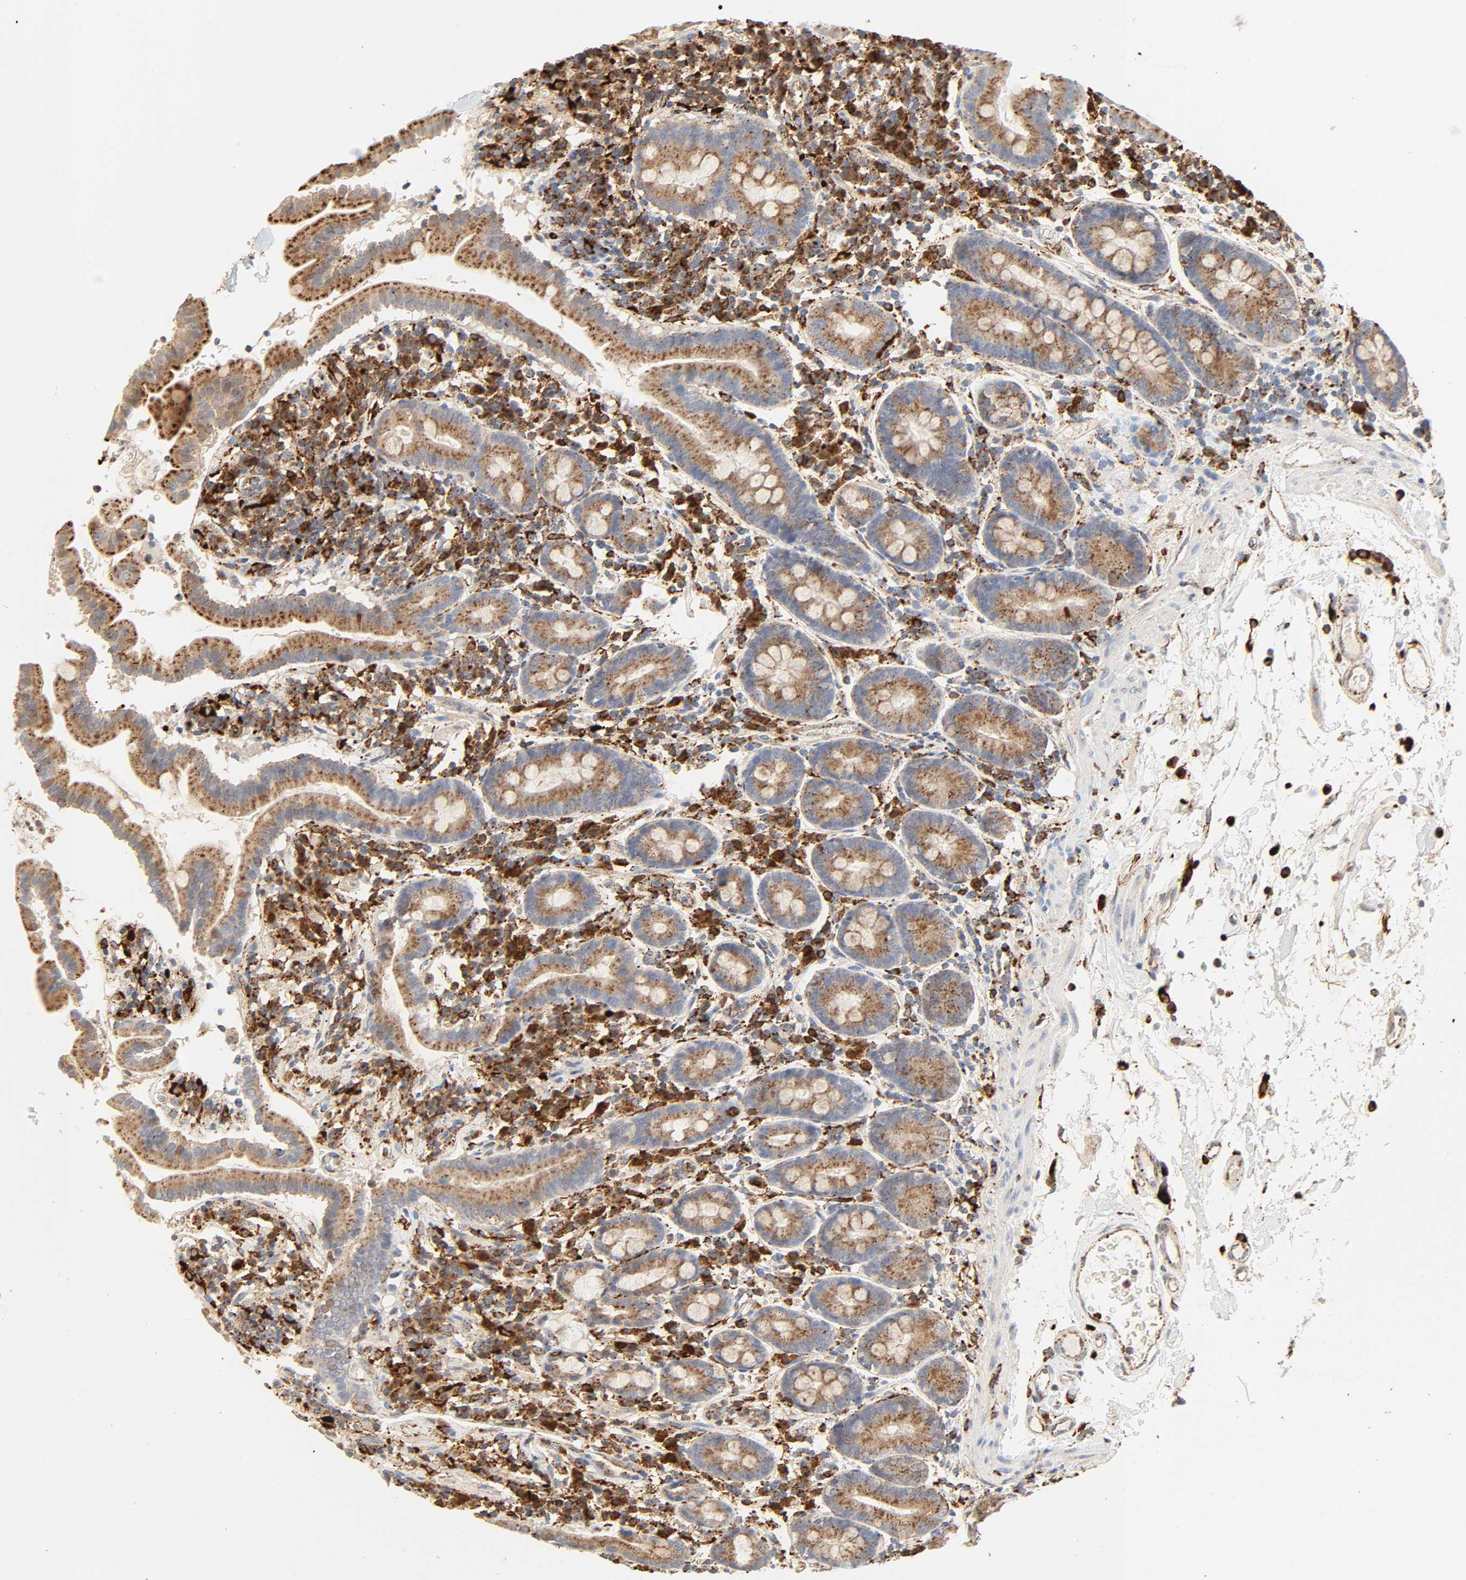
{"staining": {"intensity": "strong", "quantity": ">75%", "location": "cytoplasmic/membranous"}, "tissue": "duodenum", "cell_type": "Glandular cells", "image_type": "normal", "snomed": [{"axis": "morphology", "description": "Normal tissue, NOS"}, {"axis": "topography", "description": "Duodenum"}], "caption": "Normal duodenum exhibits strong cytoplasmic/membranous staining in about >75% of glandular cells.", "gene": "PSAP", "patient": {"sex": "male", "age": 50}}